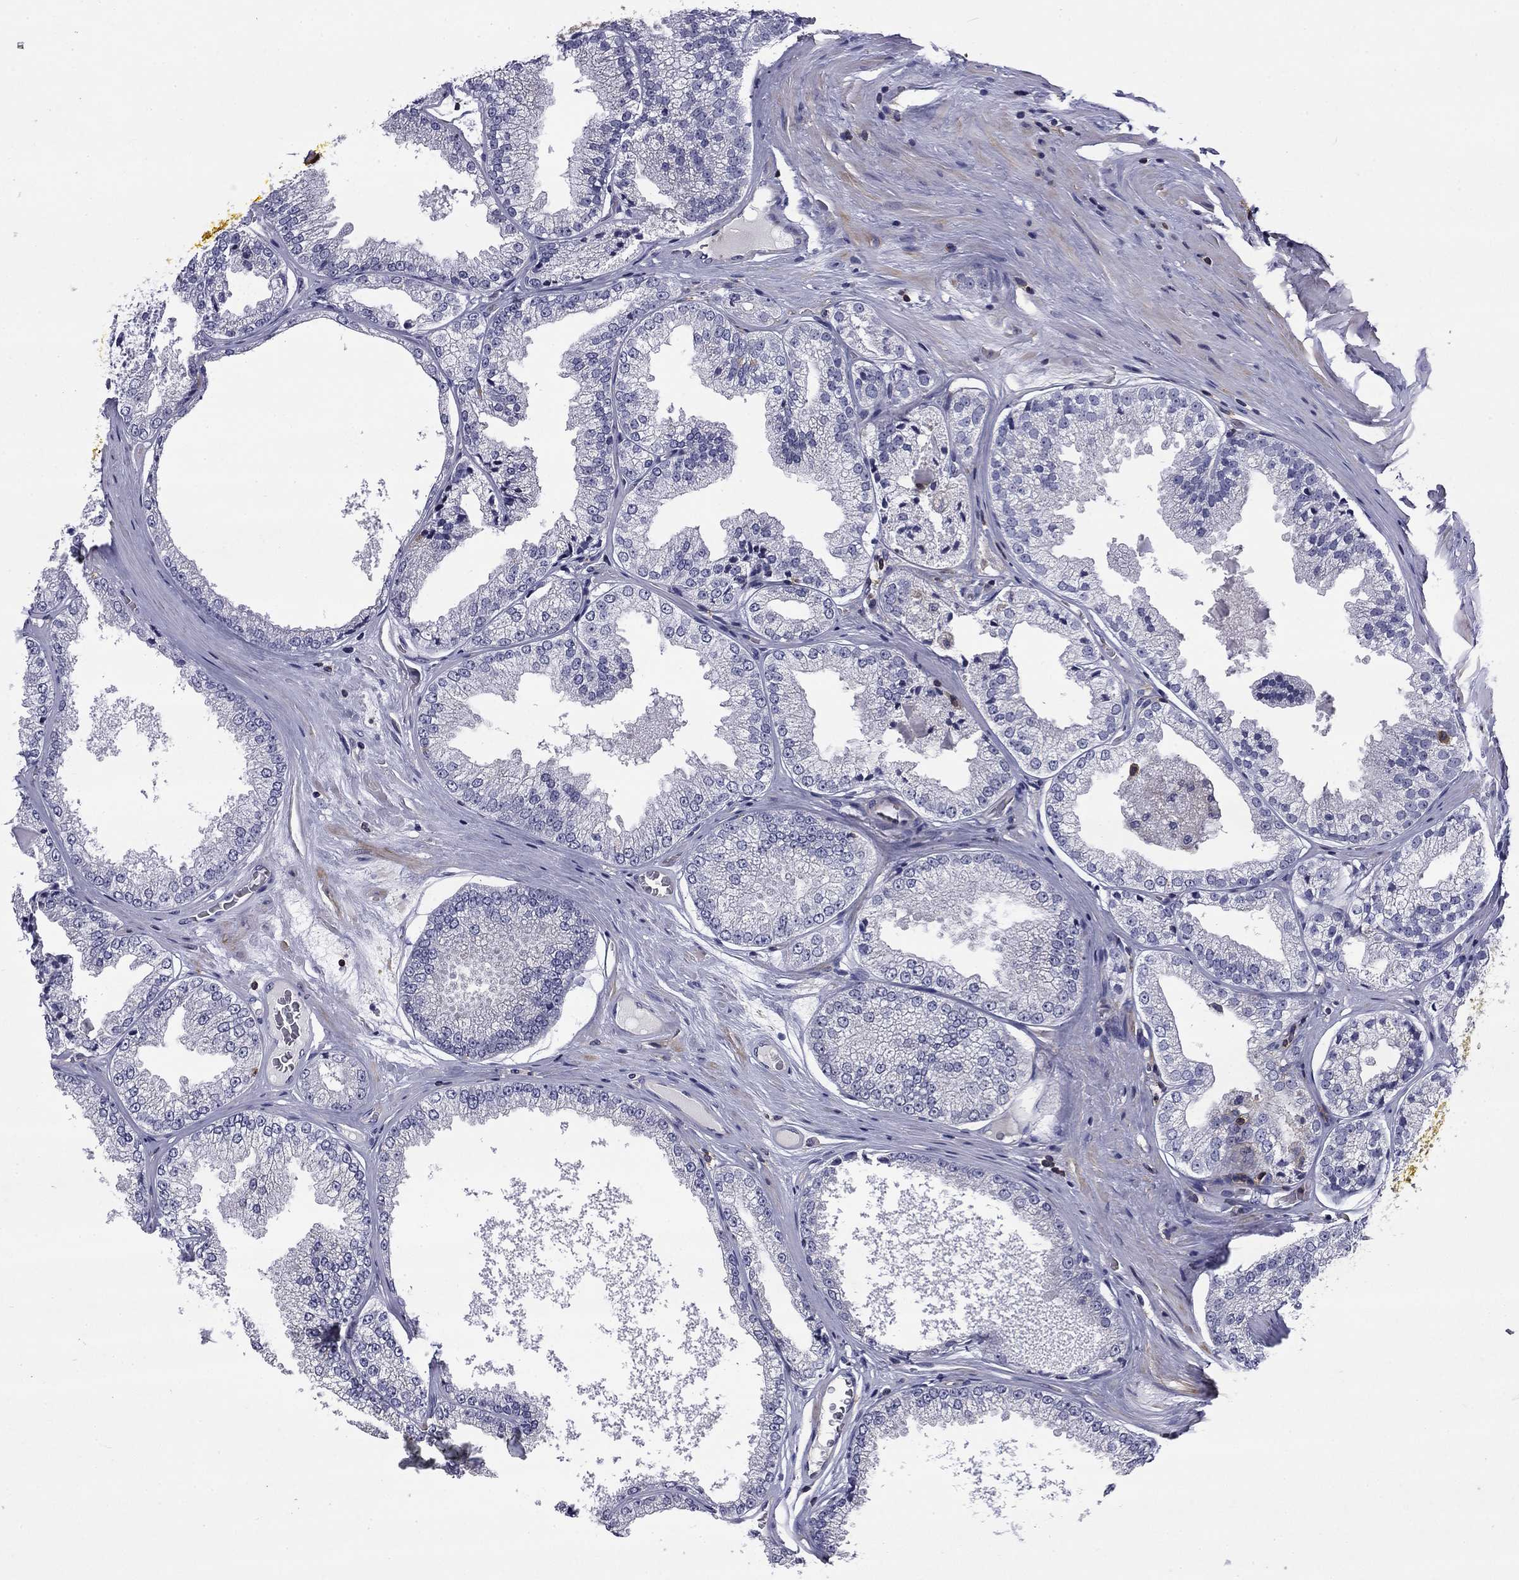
{"staining": {"intensity": "negative", "quantity": "none", "location": "none"}, "tissue": "prostate cancer", "cell_type": "Tumor cells", "image_type": "cancer", "snomed": [{"axis": "morphology", "description": "Adenocarcinoma, Low grade"}, {"axis": "topography", "description": "Prostate"}], "caption": "Human low-grade adenocarcinoma (prostate) stained for a protein using immunohistochemistry demonstrates no staining in tumor cells.", "gene": "ARHGAP45", "patient": {"sex": "male", "age": 68}}